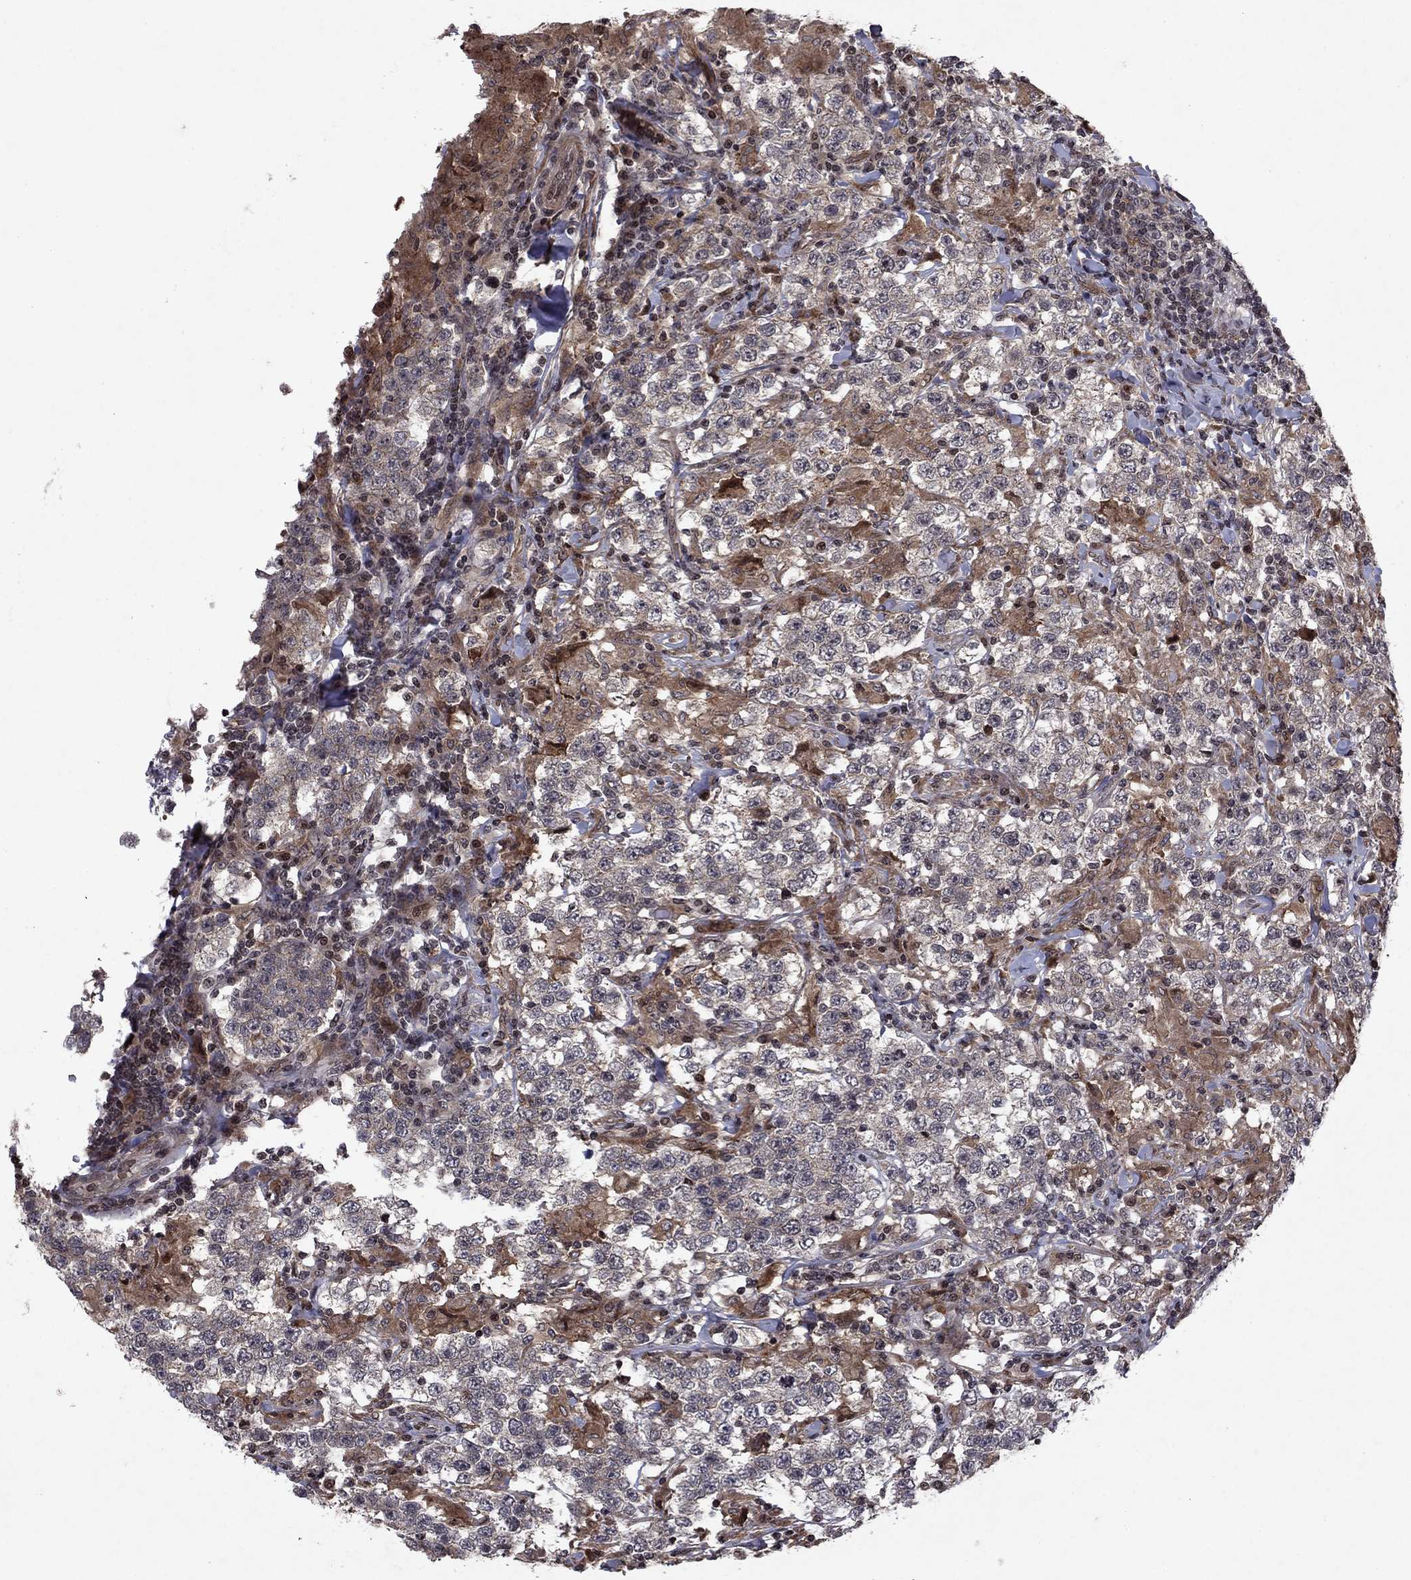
{"staining": {"intensity": "negative", "quantity": "none", "location": "none"}, "tissue": "testis cancer", "cell_type": "Tumor cells", "image_type": "cancer", "snomed": [{"axis": "morphology", "description": "Seminoma, NOS"}, {"axis": "morphology", "description": "Carcinoma, Embryonal, NOS"}, {"axis": "topography", "description": "Testis"}], "caption": "The image shows no staining of tumor cells in testis cancer.", "gene": "SORBS1", "patient": {"sex": "male", "age": 41}}